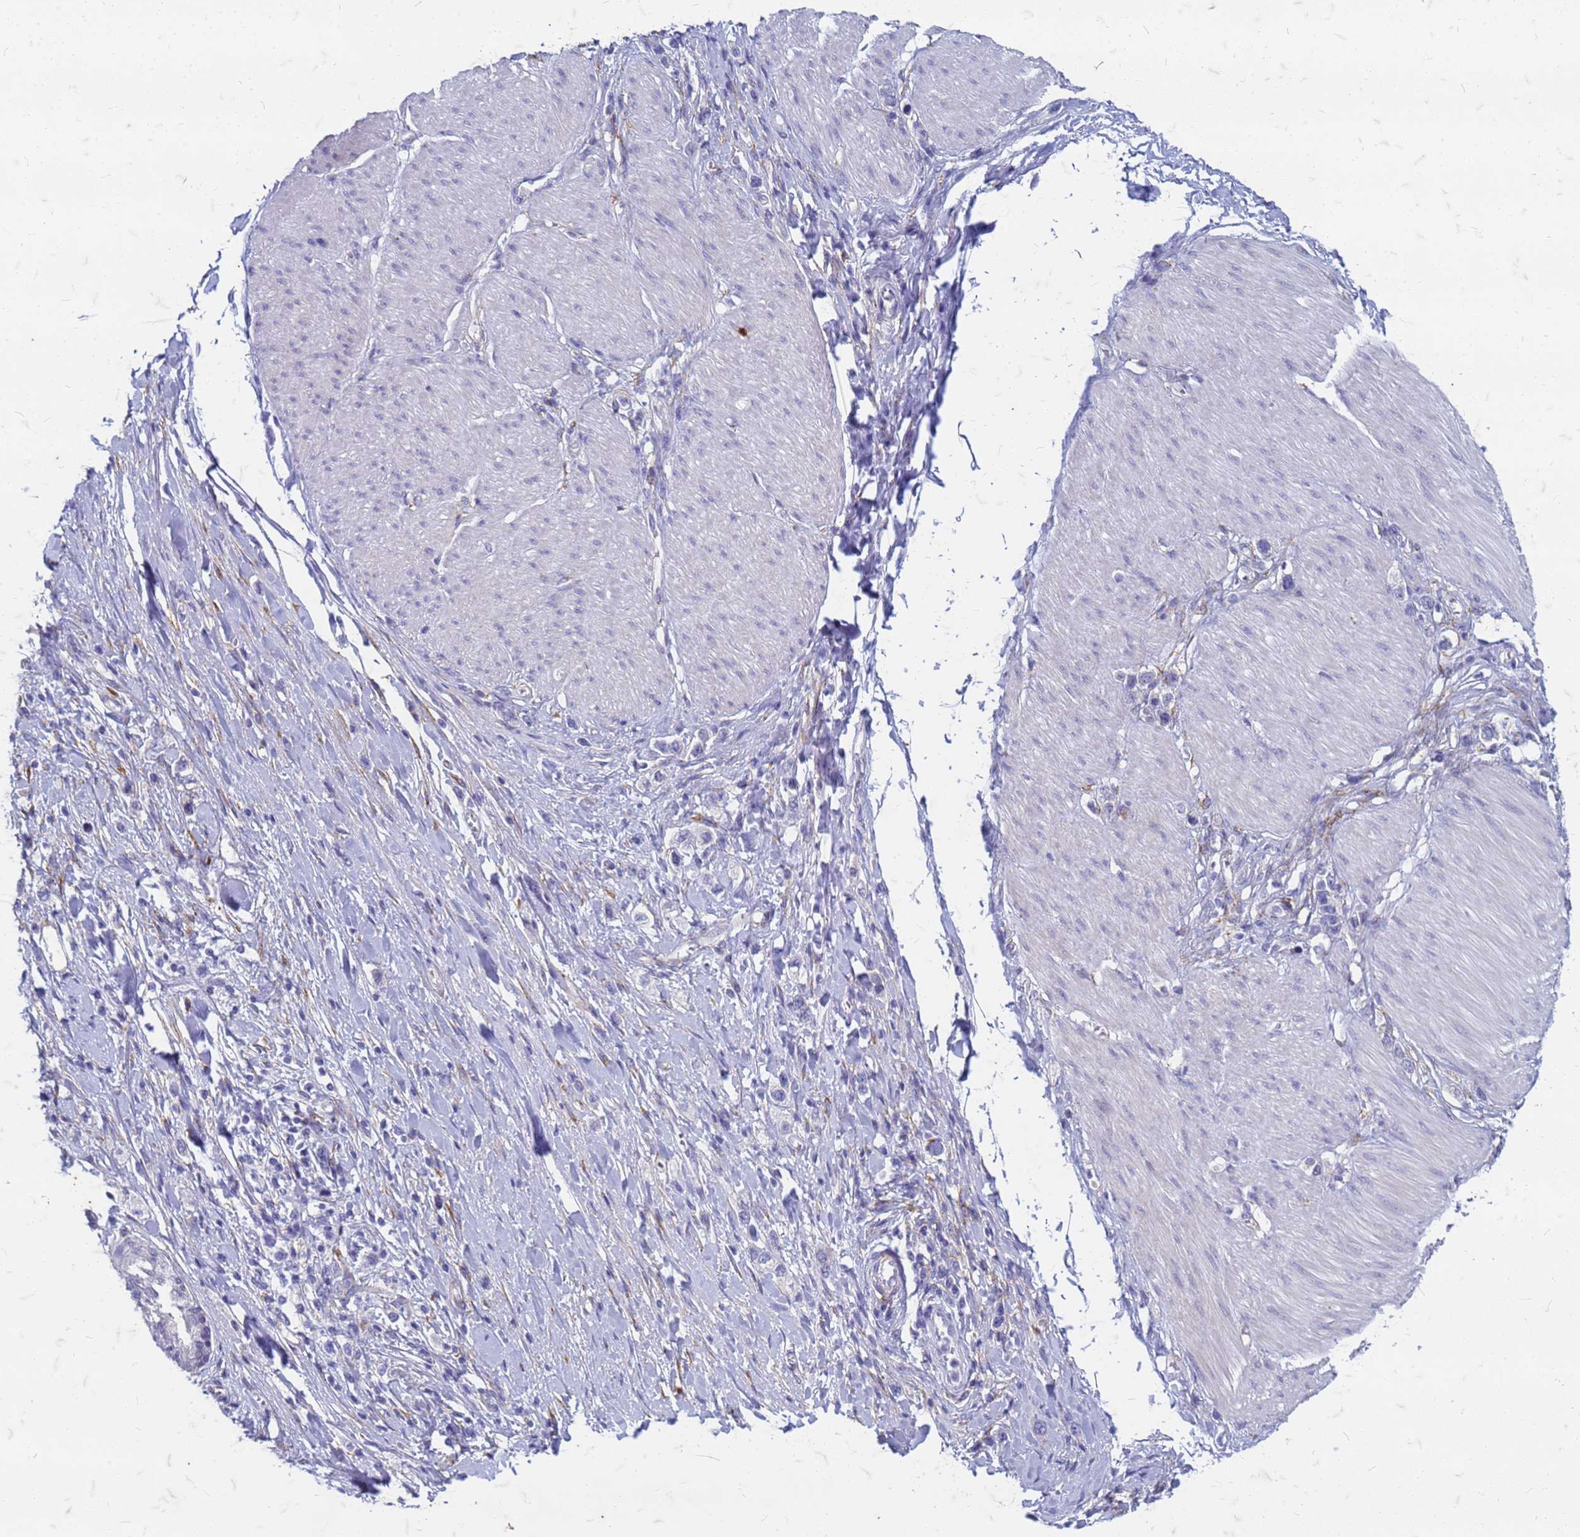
{"staining": {"intensity": "negative", "quantity": "none", "location": "none"}, "tissue": "stomach cancer", "cell_type": "Tumor cells", "image_type": "cancer", "snomed": [{"axis": "morphology", "description": "Adenocarcinoma, NOS"}, {"axis": "topography", "description": "Stomach"}], "caption": "Tumor cells show no significant staining in stomach cancer (adenocarcinoma). The staining is performed using DAB (3,3'-diaminobenzidine) brown chromogen with nuclei counter-stained in using hematoxylin.", "gene": "TRIM64B", "patient": {"sex": "female", "age": 65}}